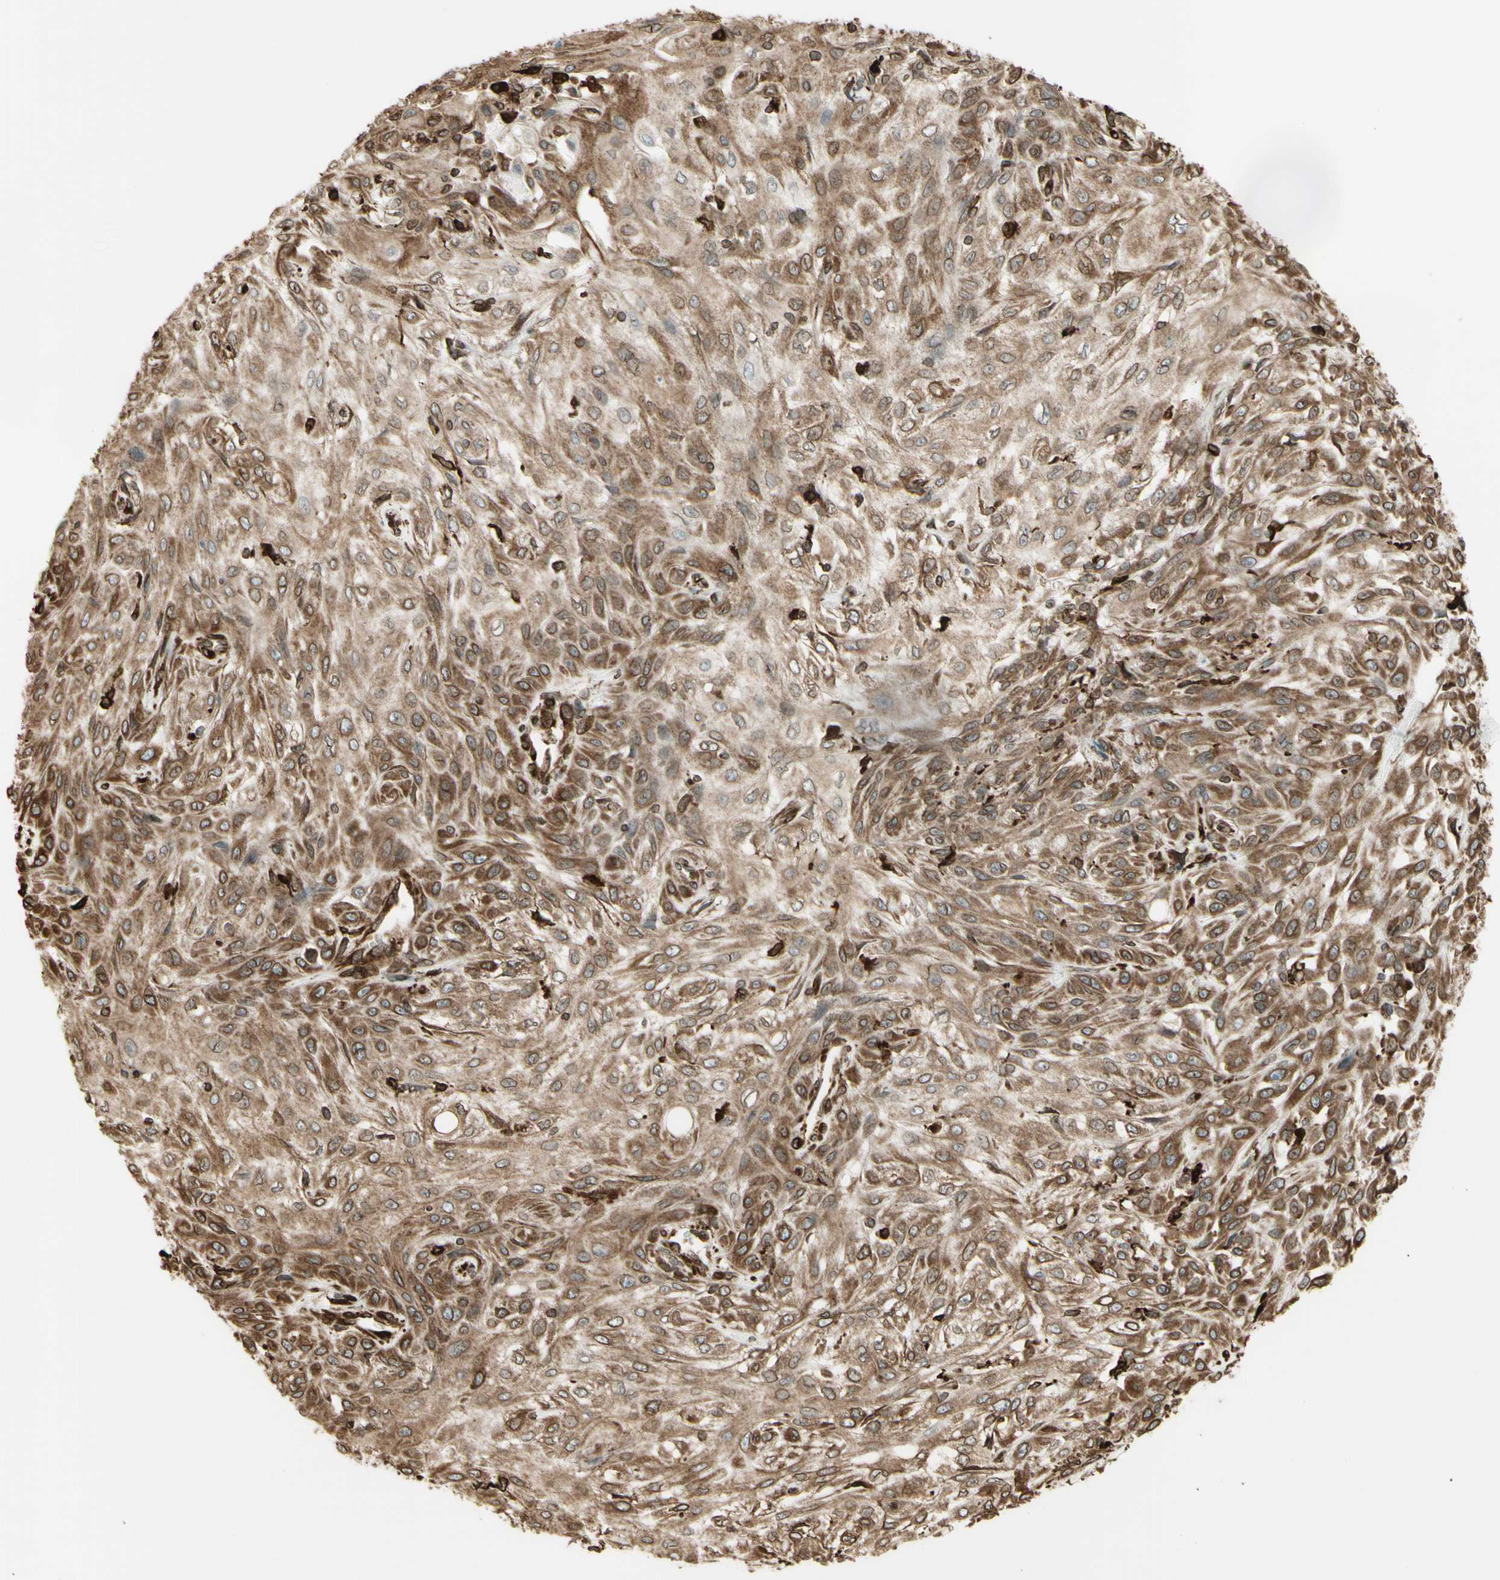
{"staining": {"intensity": "moderate", "quantity": ">75%", "location": "cytoplasmic/membranous"}, "tissue": "skin cancer", "cell_type": "Tumor cells", "image_type": "cancer", "snomed": [{"axis": "morphology", "description": "Squamous cell carcinoma, NOS"}, {"axis": "topography", "description": "Skin"}], "caption": "Moderate cytoplasmic/membranous protein expression is present in approximately >75% of tumor cells in skin squamous cell carcinoma.", "gene": "CANX", "patient": {"sex": "male", "age": 75}}